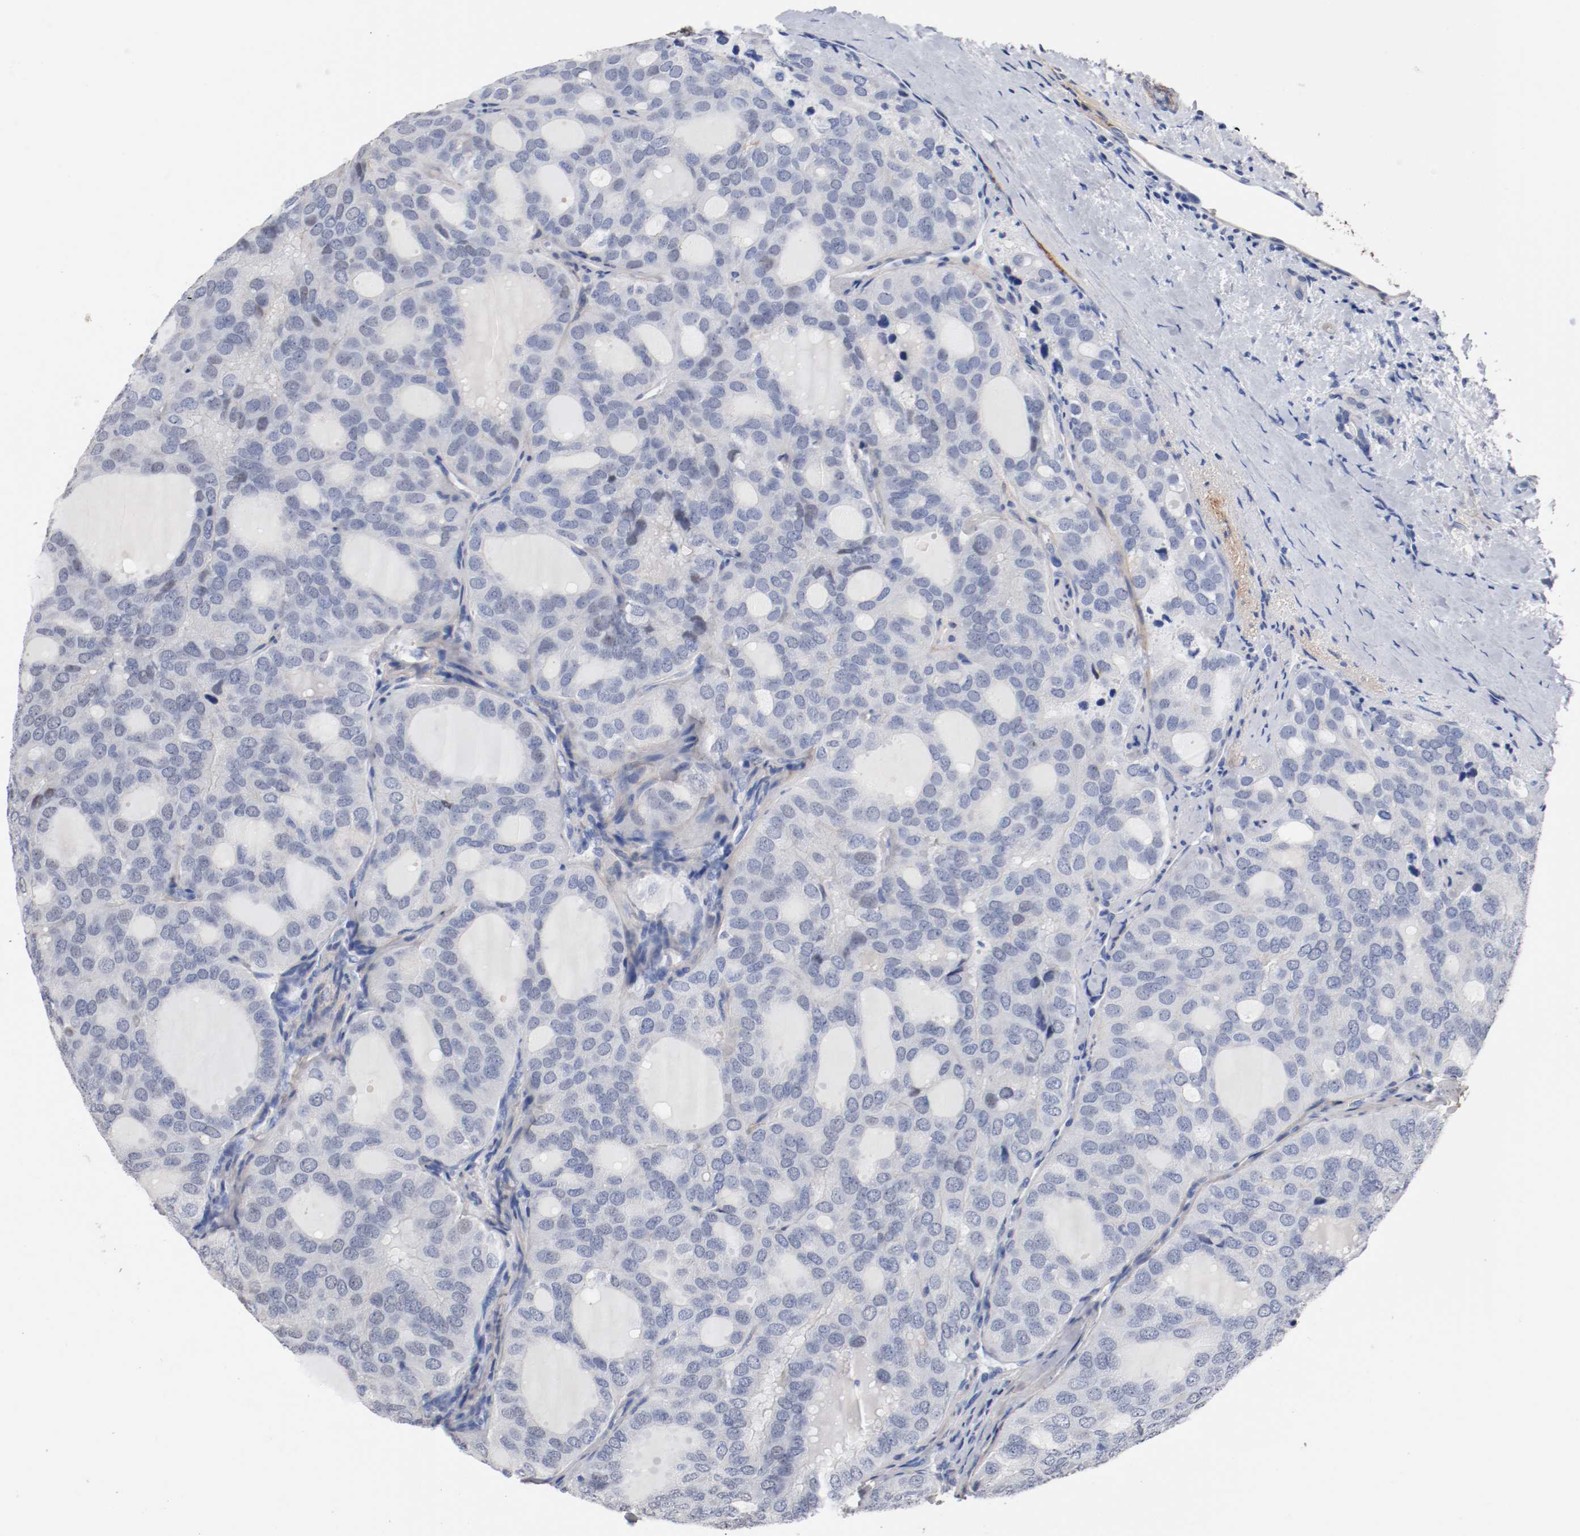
{"staining": {"intensity": "negative", "quantity": "none", "location": "none"}, "tissue": "thyroid cancer", "cell_type": "Tumor cells", "image_type": "cancer", "snomed": [{"axis": "morphology", "description": "Follicular adenoma carcinoma, NOS"}, {"axis": "topography", "description": "Thyroid gland"}], "caption": "A high-resolution photomicrograph shows IHC staining of thyroid cancer (follicular adenoma carcinoma), which exhibits no significant staining in tumor cells.", "gene": "TNC", "patient": {"sex": "male", "age": 75}}